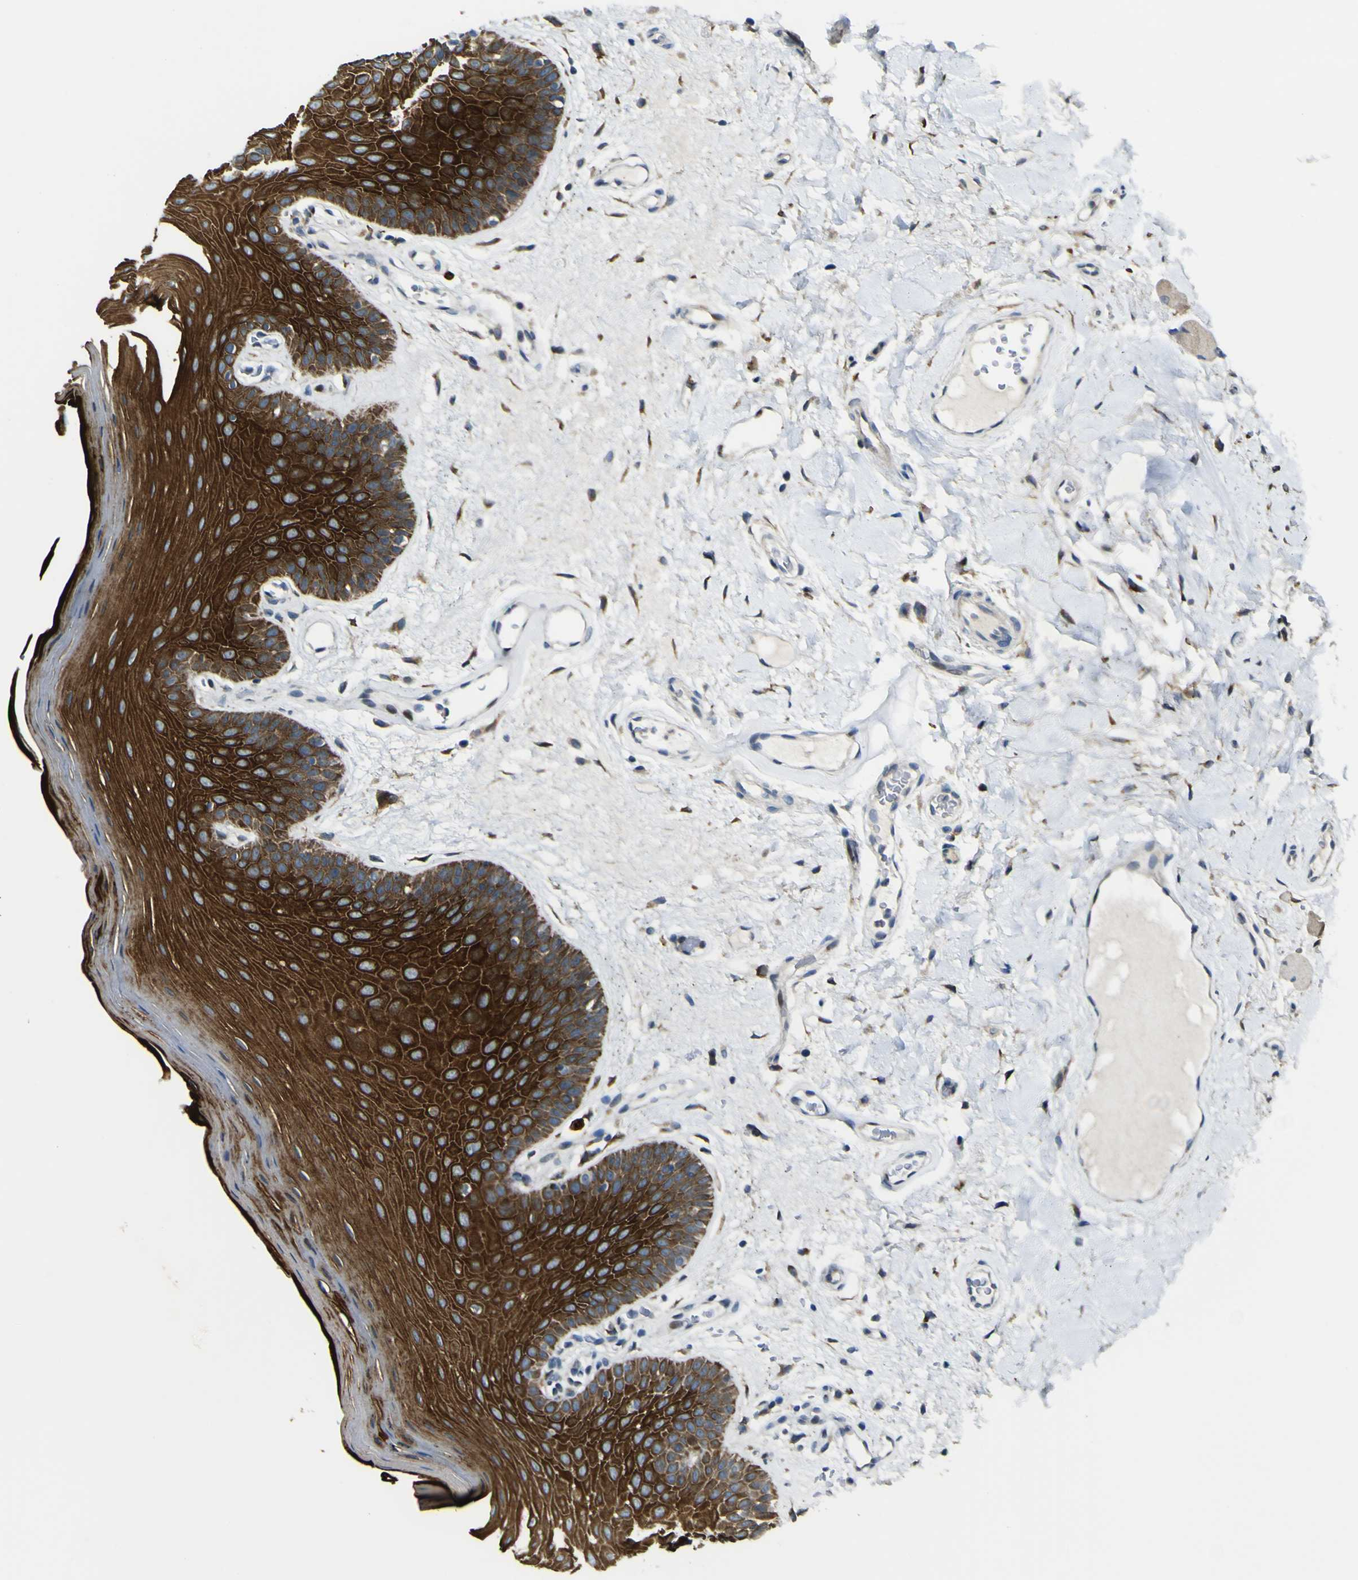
{"staining": {"intensity": "strong", "quantity": ">75%", "location": "cytoplasmic/membranous"}, "tissue": "oral mucosa", "cell_type": "Squamous epithelial cells", "image_type": "normal", "snomed": [{"axis": "morphology", "description": "Normal tissue, NOS"}, {"axis": "morphology", "description": "Squamous cell carcinoma, NOS"}, {"axis": "topography", "description": "Skeletal muscle"}, {"axis": "topography", "description": "Adipose tissue"}, {"axis": "topography", "description": "Vascular tissue"}, {"axis": "topography", "description": "Oral tissue"}, {"axis": "topography", "description": "Peripheral nerve tissue"}, {"axis": "topography", "description": "Head-Neck"}], "caption": "An immunohistochemistry (IHC) micrograph of benign tissue is shown. Protein staining in brown labels strong cytoplasmic/membranous positivity in oral mucosa within squamous epithelial cells.", "gene": "LBHD1", "patient": {"sex": "male", "age": 71}}